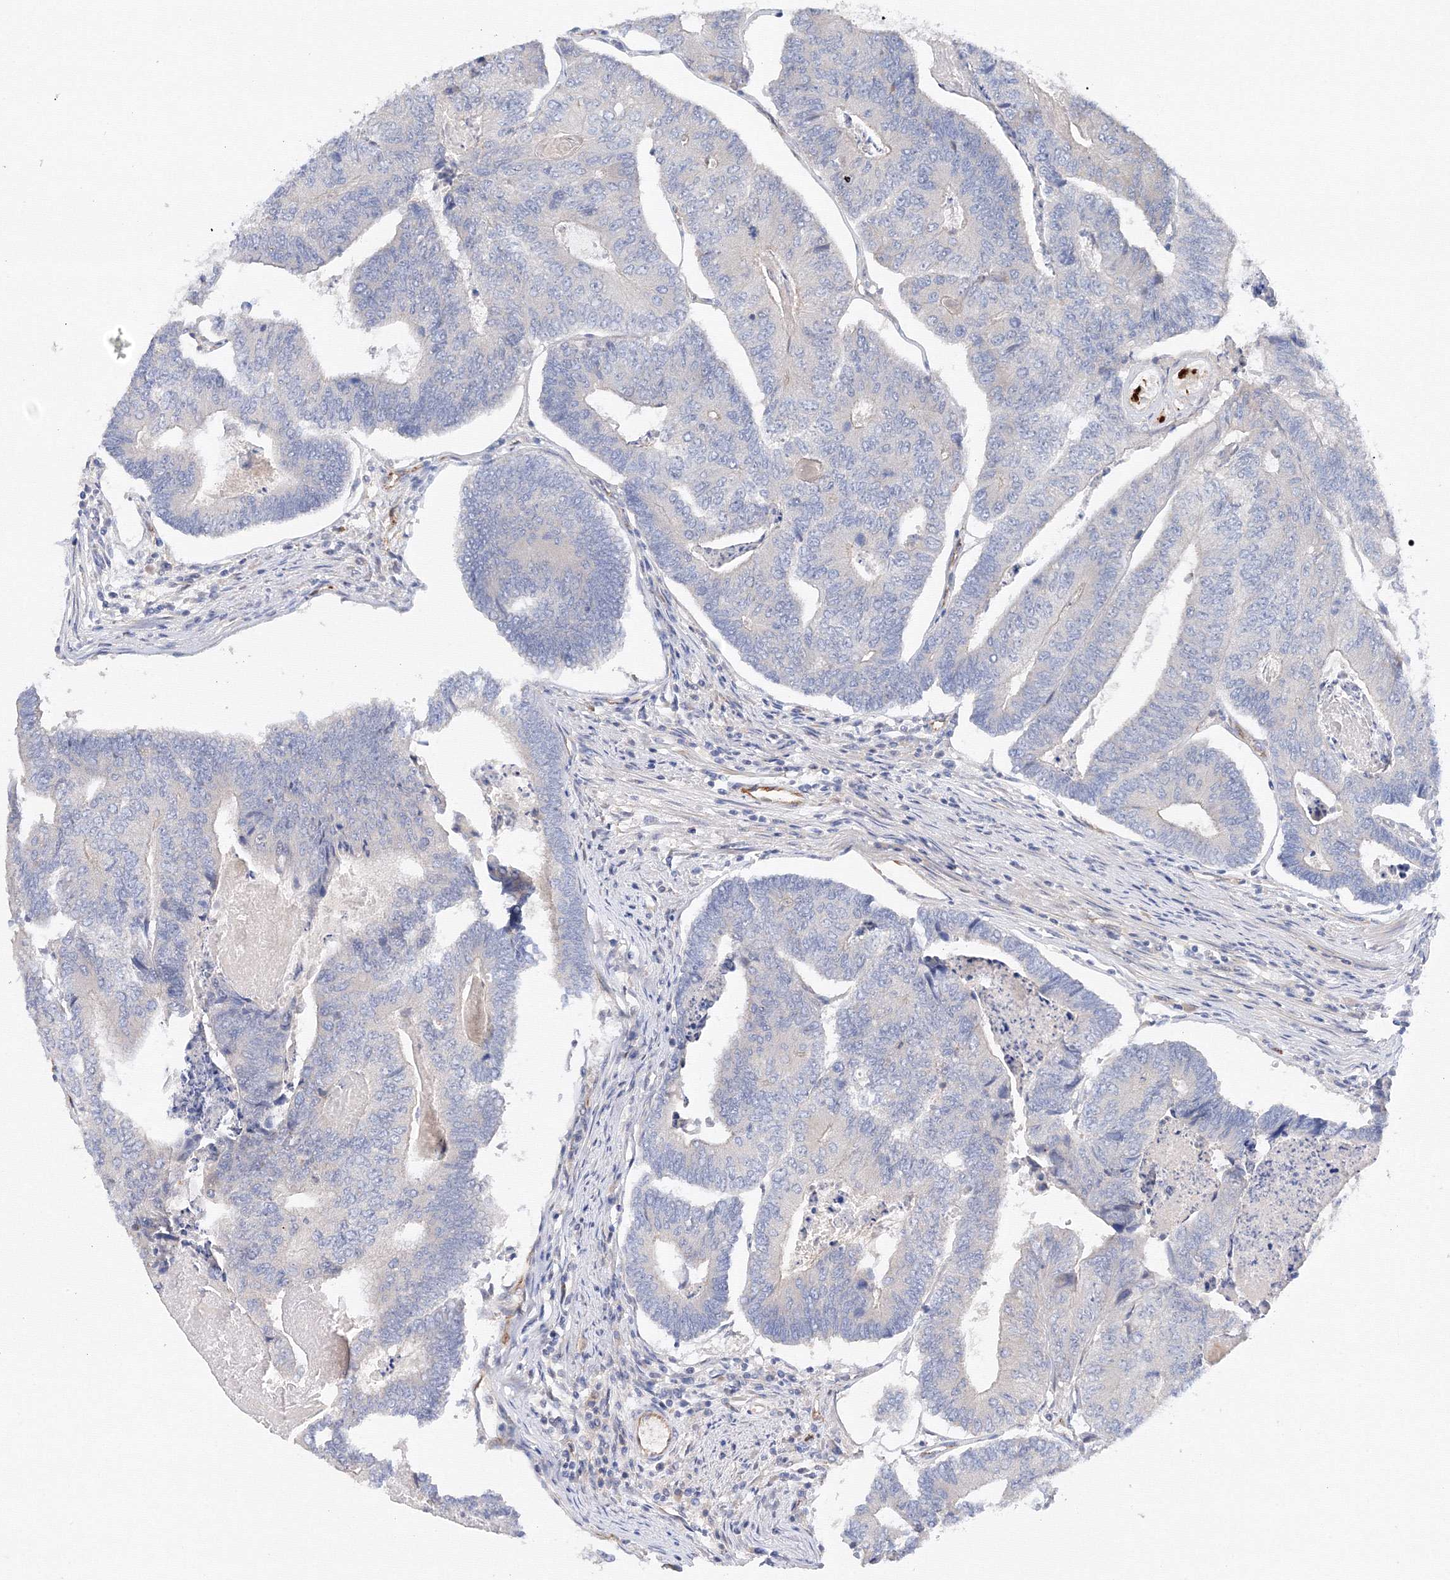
{"staining": {"intensity": "negative", "quantity": "none", "location": "none"}, "tissue": "colorectal cancer", "cell_type": "Tumor cells", "image_type": "cancer", "snomed": [{"axis": "morphology", "description": "Adenocarcinoma, NOS"}, {"axis": "topography", "description": "Colon"}], "caption": "Protein analysis of adenocarcinoma (colorectal) exhibits no significant positivity in tumor cells.", "gene": "DIS3L2", "patient": {"sex": "female", "age": 67}}